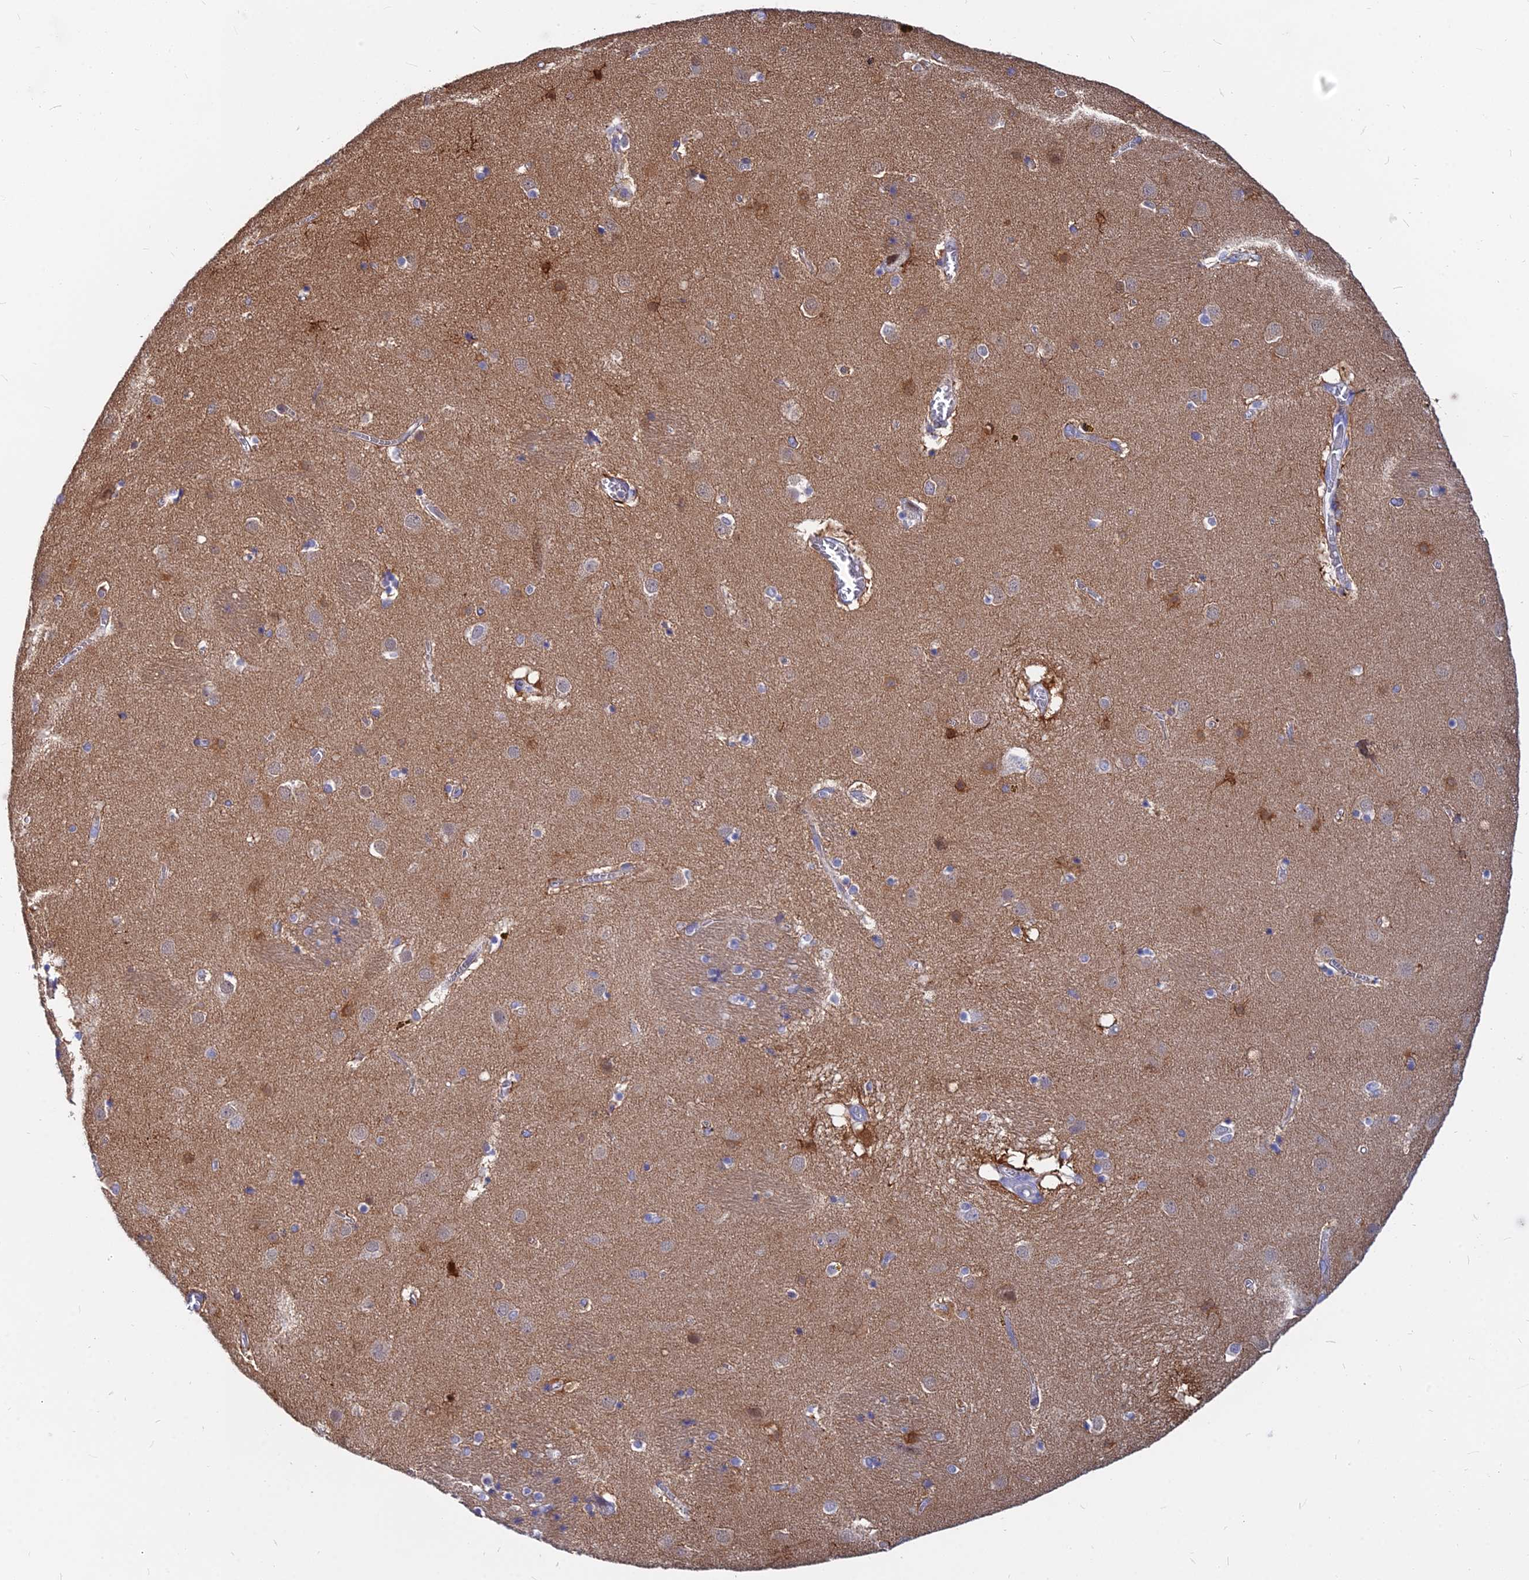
{"staining": {"intensity": "weak", "quantity": "<25%", "location": "cytoplasmic/membranous"}, "tissue": "caudate", "cell_type": "Glial cells", "image_type": "normal", "snomed": [{"axis": "morphology", "description": "Normal tissue, NOS"}, {"axis": "topography", "description": "Lateral ventricle wall"}], "caption": "Glial cells show no significant staining in benign caudate. (Brightfield microscopy of DAB immunohistochemistry (IHC) at high magnification).", "gene": "B3GALT4", "patient": {"sex": "male", "age": 70}}